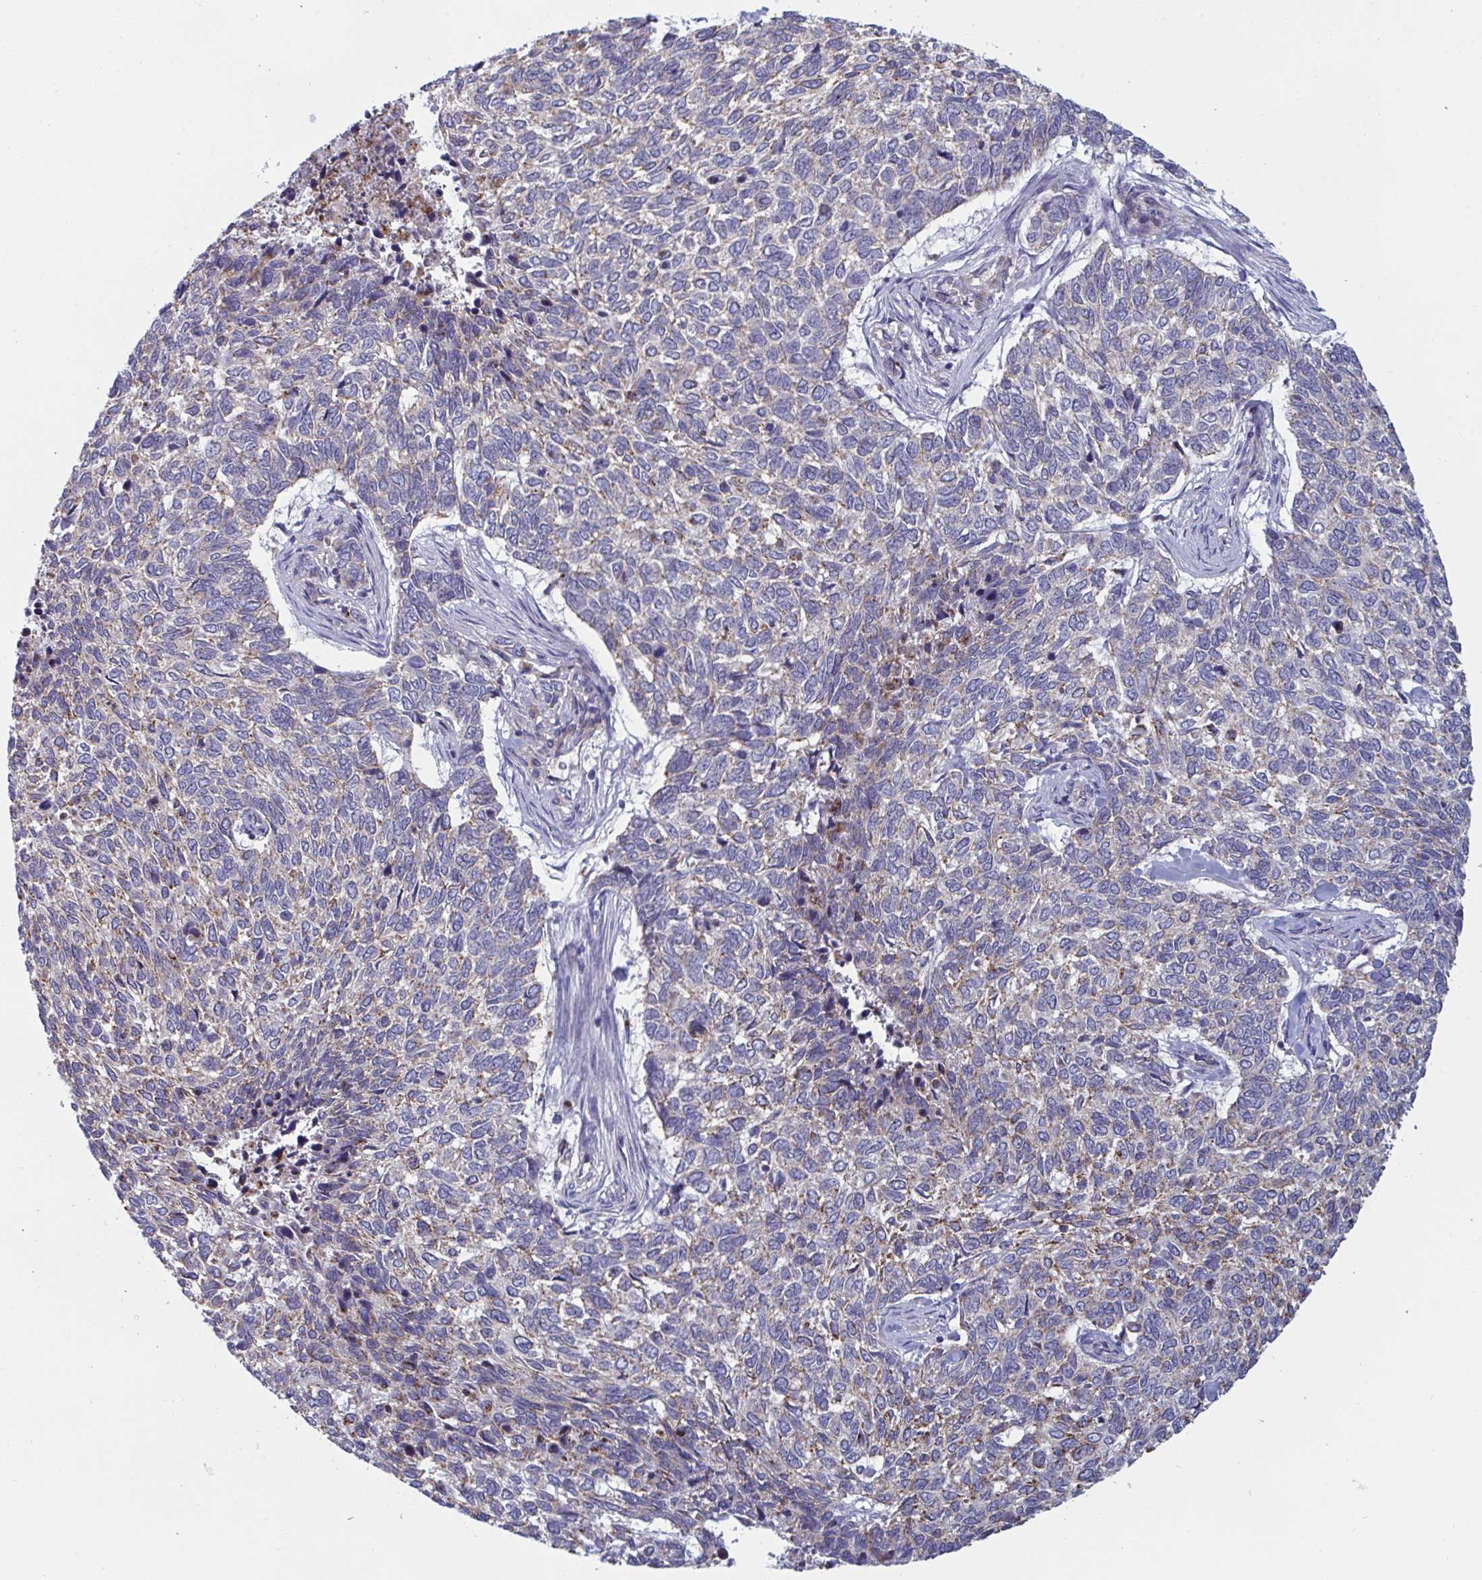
{"staining": {"intensity": "weak", "quantity": "25%-75%", "location": "cytoplasmic/membranous"}, "tissue": "skin cancer", "cell_type": "Tumor cells", "image_type": "cancer", "snomed": [{"axis": "morphology", "description": "Basal cell carcinoma"}, {"axis": "topography", "description": "Skin"}], "caption": "Brown immunohistochemical staining in human basal cell carcinoma (skin) shows weak cytoplasmic/membranous positivity in approximately 25%-75% of tumor cells.", "gene": "SLC9A6", "patient": {"sex": "female", "age": 65}}